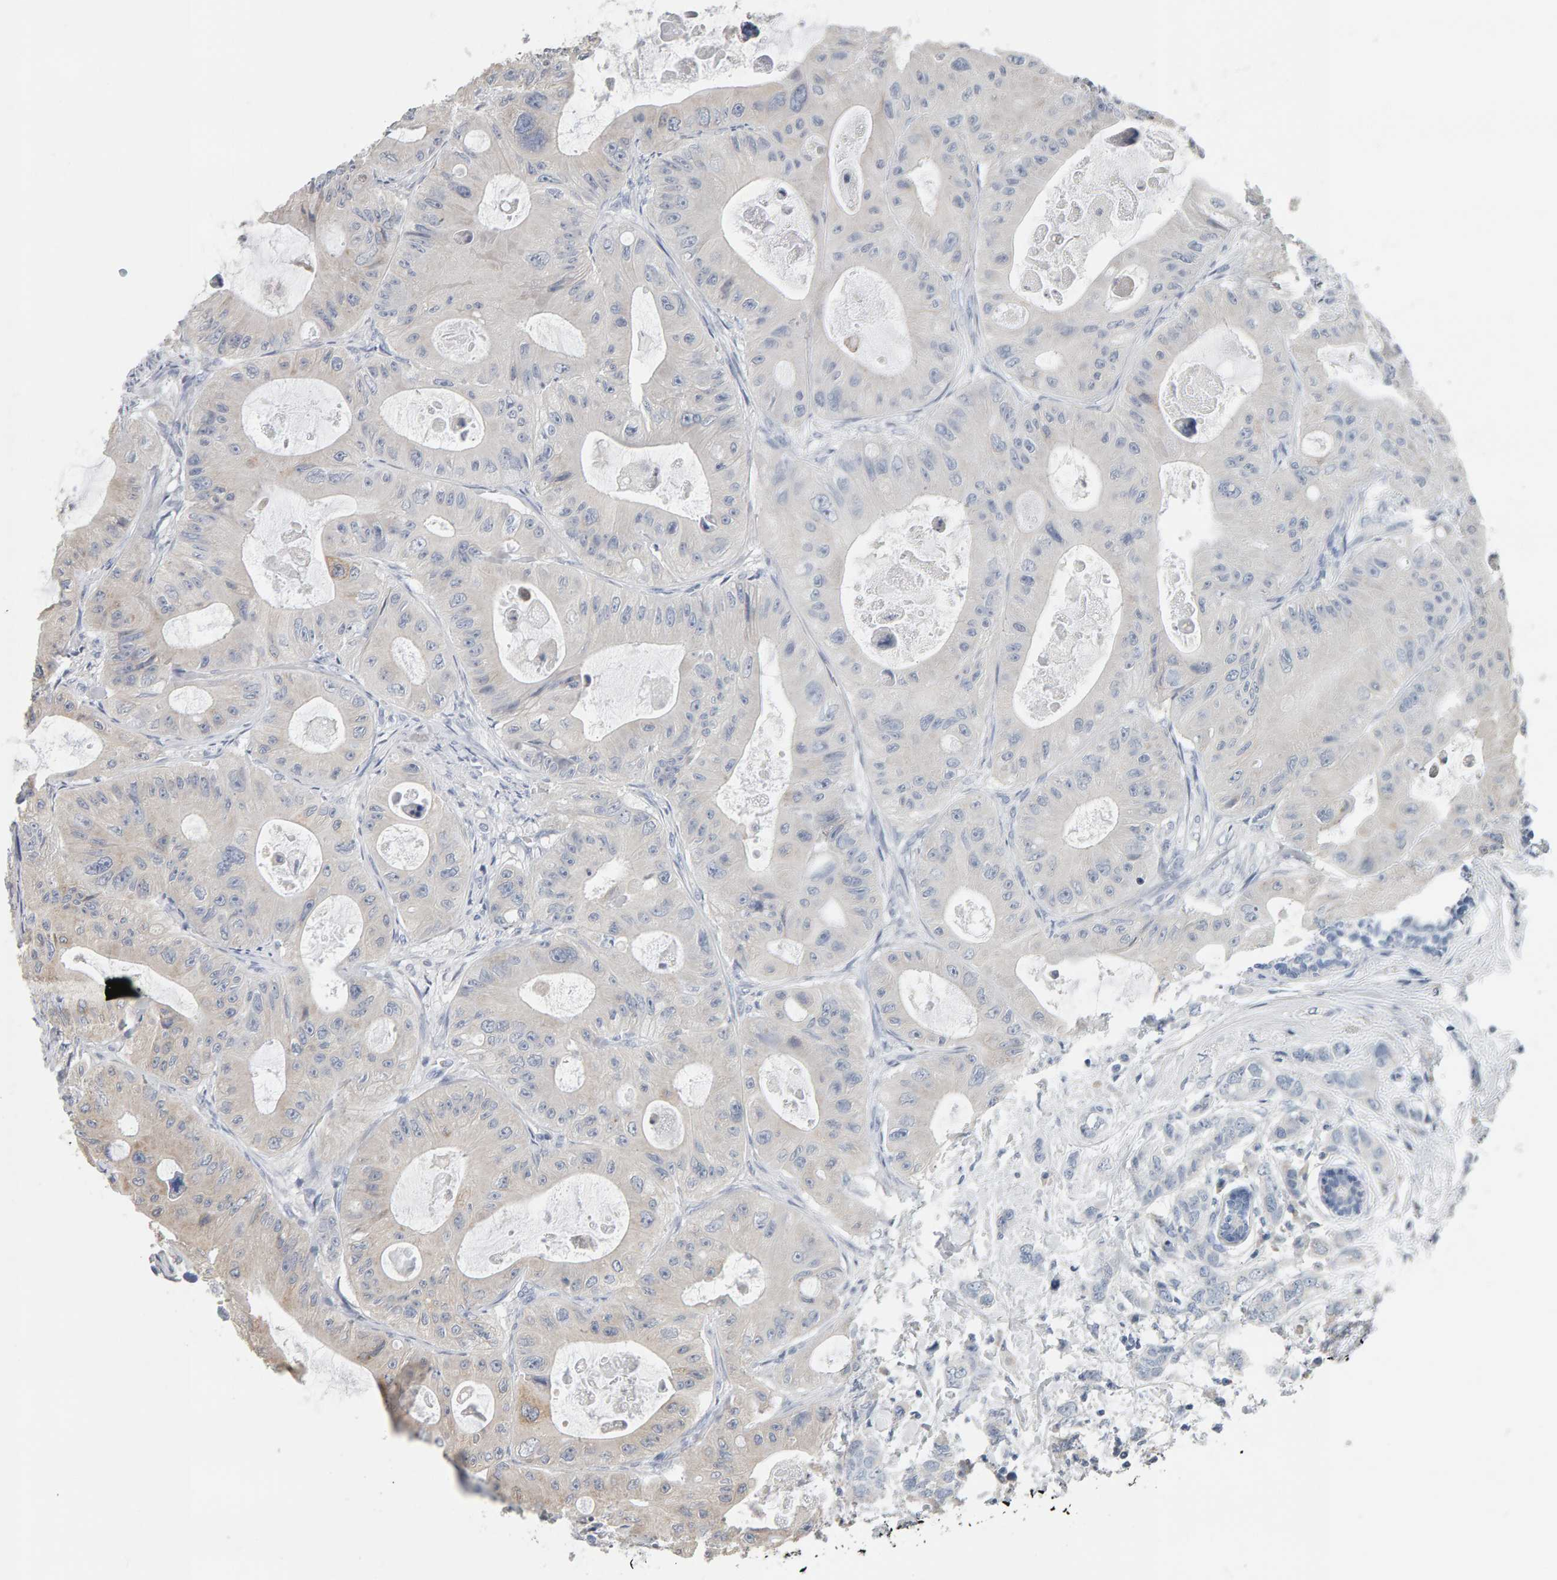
{"staining": {"intensity": "negative", "quantity": "none", "location": "none"}, "tissue": "colorectal cancer", "cell_type": "Tumor cells", "image_type": "cancer", "snomed": [{"axis": "morphology", "description": "Adenocarcinoma, NOS"}, {"axis": "topography", "description": "Colon"}], "caption": "DAB (3,3'-diaminobenzidine) immunohistochemical staining of human colorectal cancer (adenocarcinoma) displays no significant staining in tumor cells.", "gene": "ADHFE1", "patient": {"sex": "female", "age": 46}}